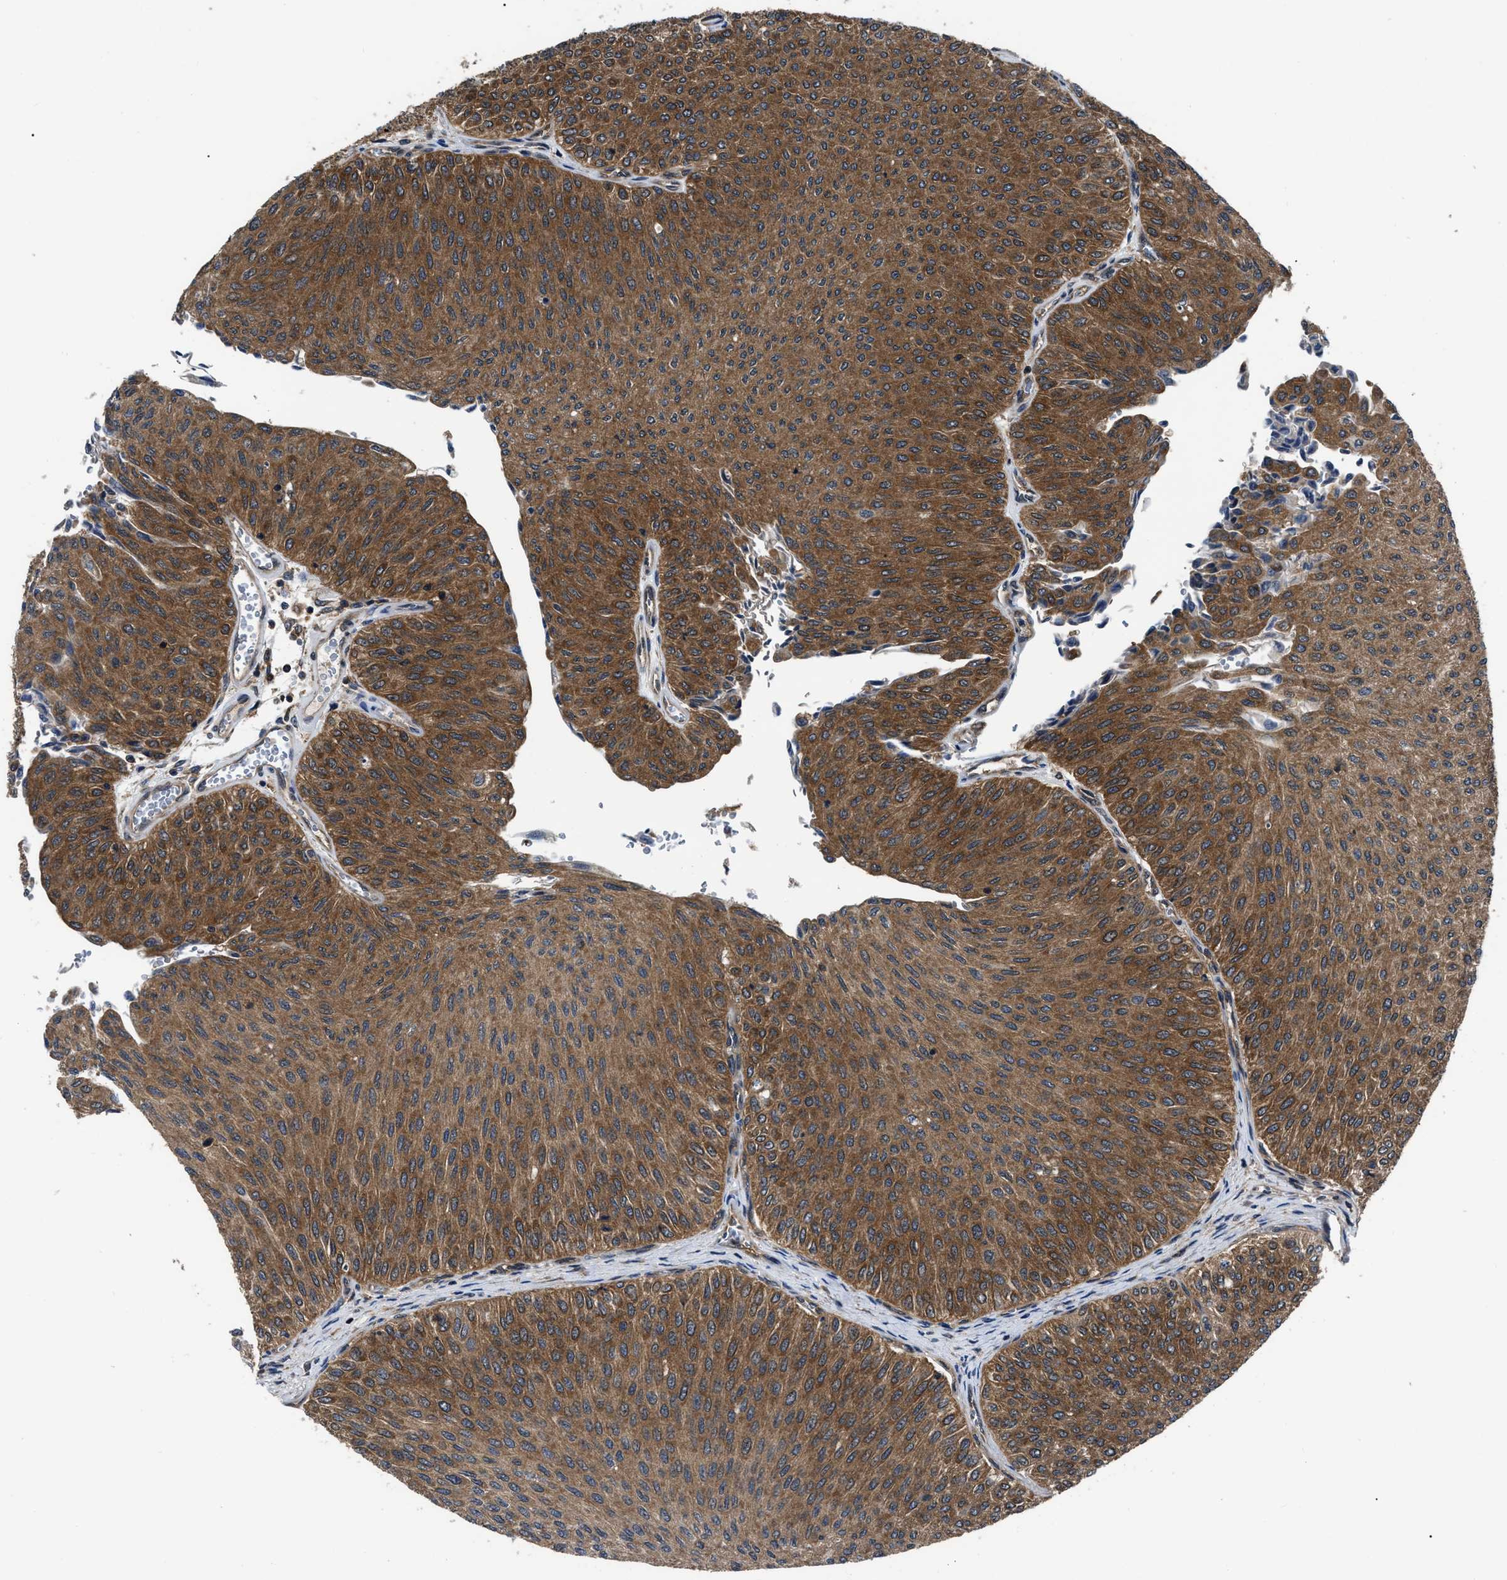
{"staining": {"intensity": "strong", "quantity": ">75%", "location": "cytoplasmic/membranous"}, "tissue": "urothelial cancer", "cell_type": "Tumor cells", "image_type": "cancer", "snomed": [{"axis": "morphology", "description": "Urothelial carcinoma, Low grade"}, {"axis": "topography", "description": "Urinary bladder"}], "caption": "IHC image of neoplastic tissue: low-grade urothelial carcinoma stained using immunohistochemistry (IHC) reveals high levels of strong protein expression localized specifically in the cytoplasmic/membranous of tumor cells, appearing as a cytoplasmic/membranous brown color.", "gene": "GET4", "patient": {"sex": "male", "age": 78}}